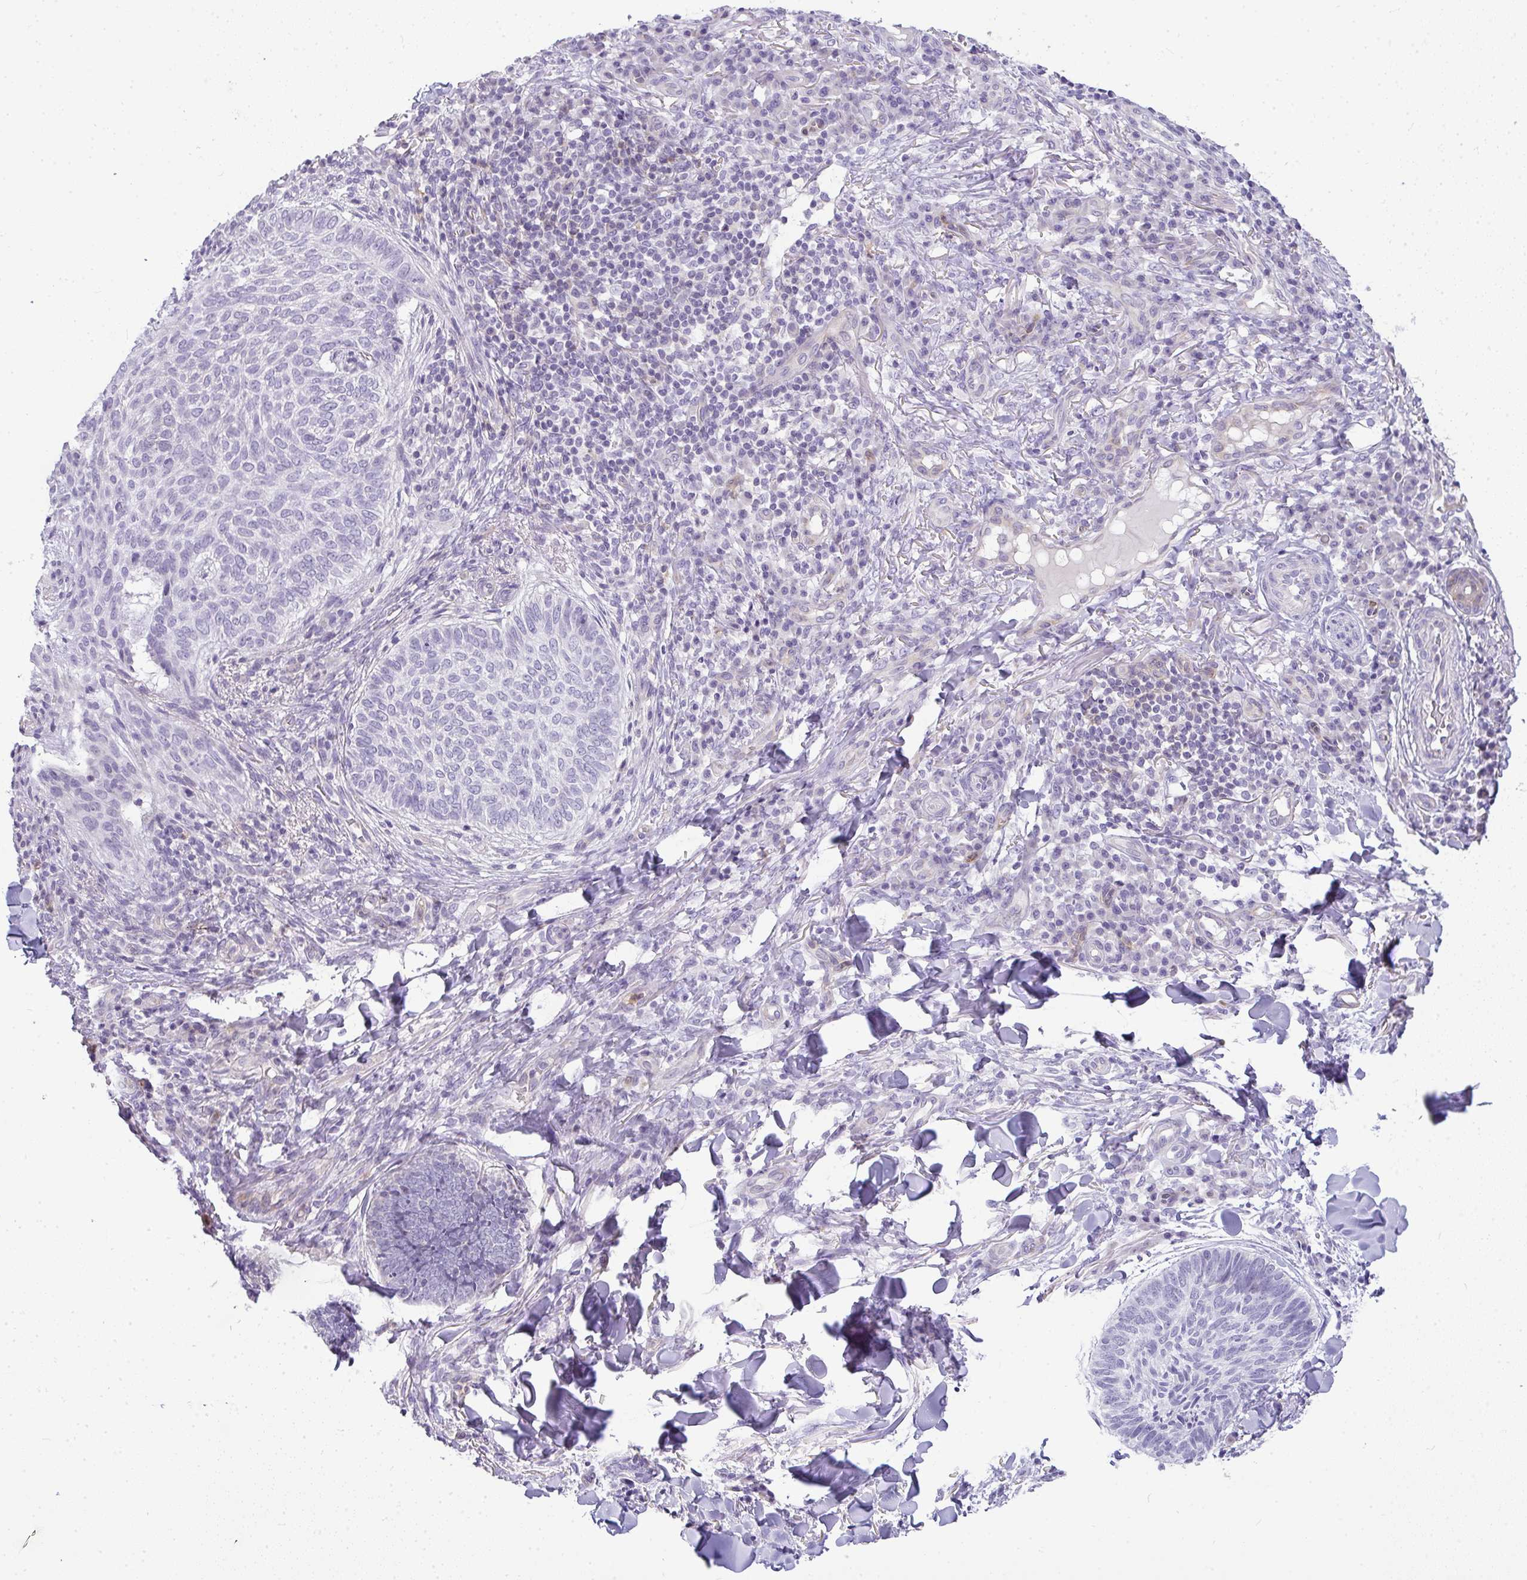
{"staining": {"intensity": "negative", "quantity": "none", "location": "none"}, "tissue": "skin cancer", "cell_type": "Tumor cells", "image_type": "cancer", "snomed": [{"axis": "morphology", "description": "Normal tissue, NOS"}, {"axis": "morphology", "description": "Basal cell carcinoma"}, {"axis": "topography", "description": "Skin"}], "caption": "Immunohistochemical staining of human basal cell carcinoma (skin) shows no significant staining in tumor cells.", "gene": "LIPE", "patient": {"sex": "male", "age": 50}}